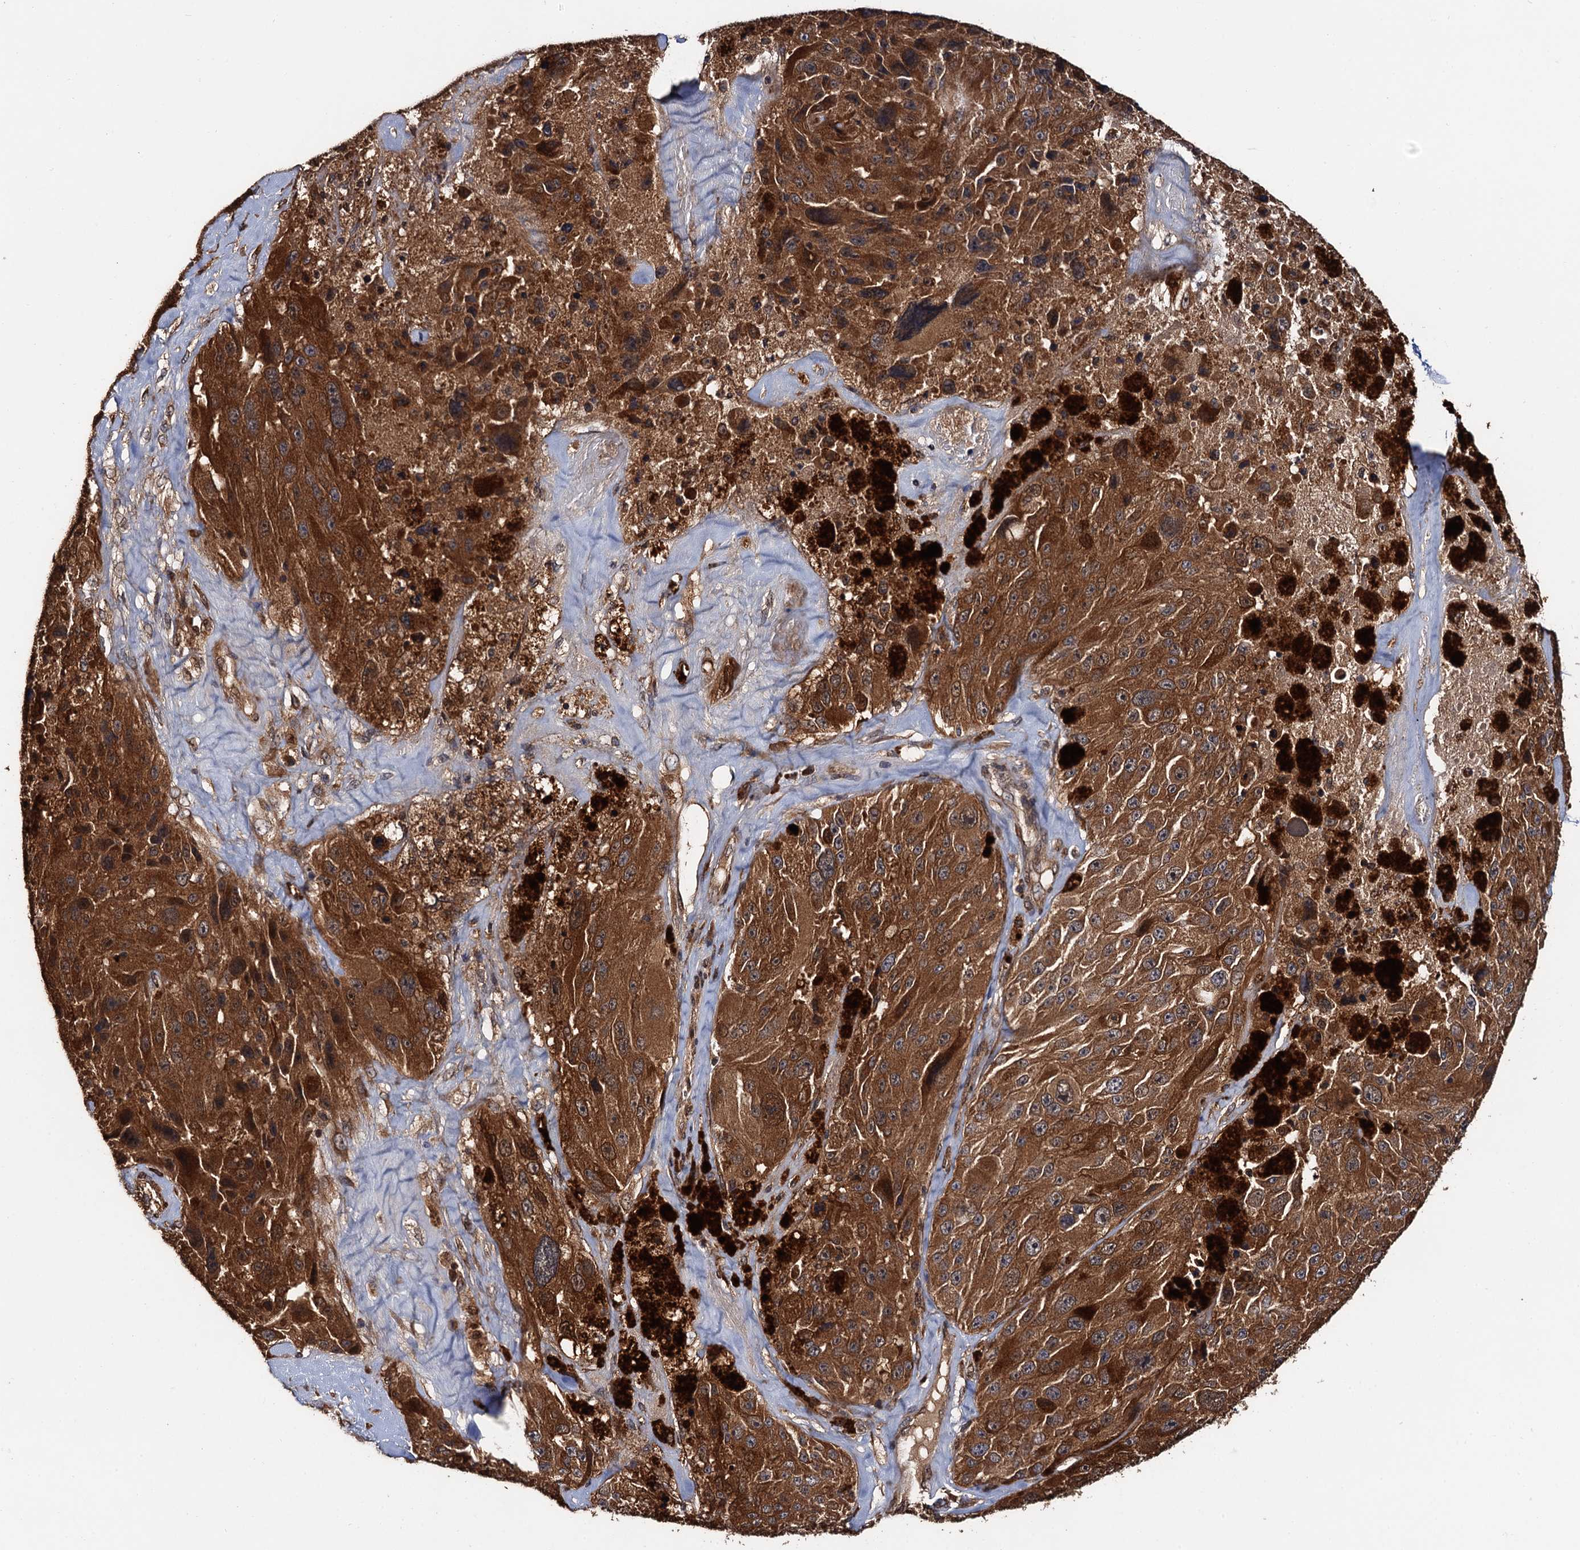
{"staining": {"intensity": "strong", "quantity": ">75%", "location": "cytoplasmic/membranous"}, "tissue": "melanoma", "cell_type": "Tumor cells", "image_type": "cancer", "snomed": [{"axis": "morphology", "description": "Malignant melanoma, Metastatic site"}, {"axis": "topography", "description": "Lymph node"}], "caption": "The histopathology image reveals staining of melanoma, revealing strong cytoplasmic/membranous protein staining (brown color) within tumor cells.", "gene": "MIER2", "patient": {"sex": "male", "age": 62}}